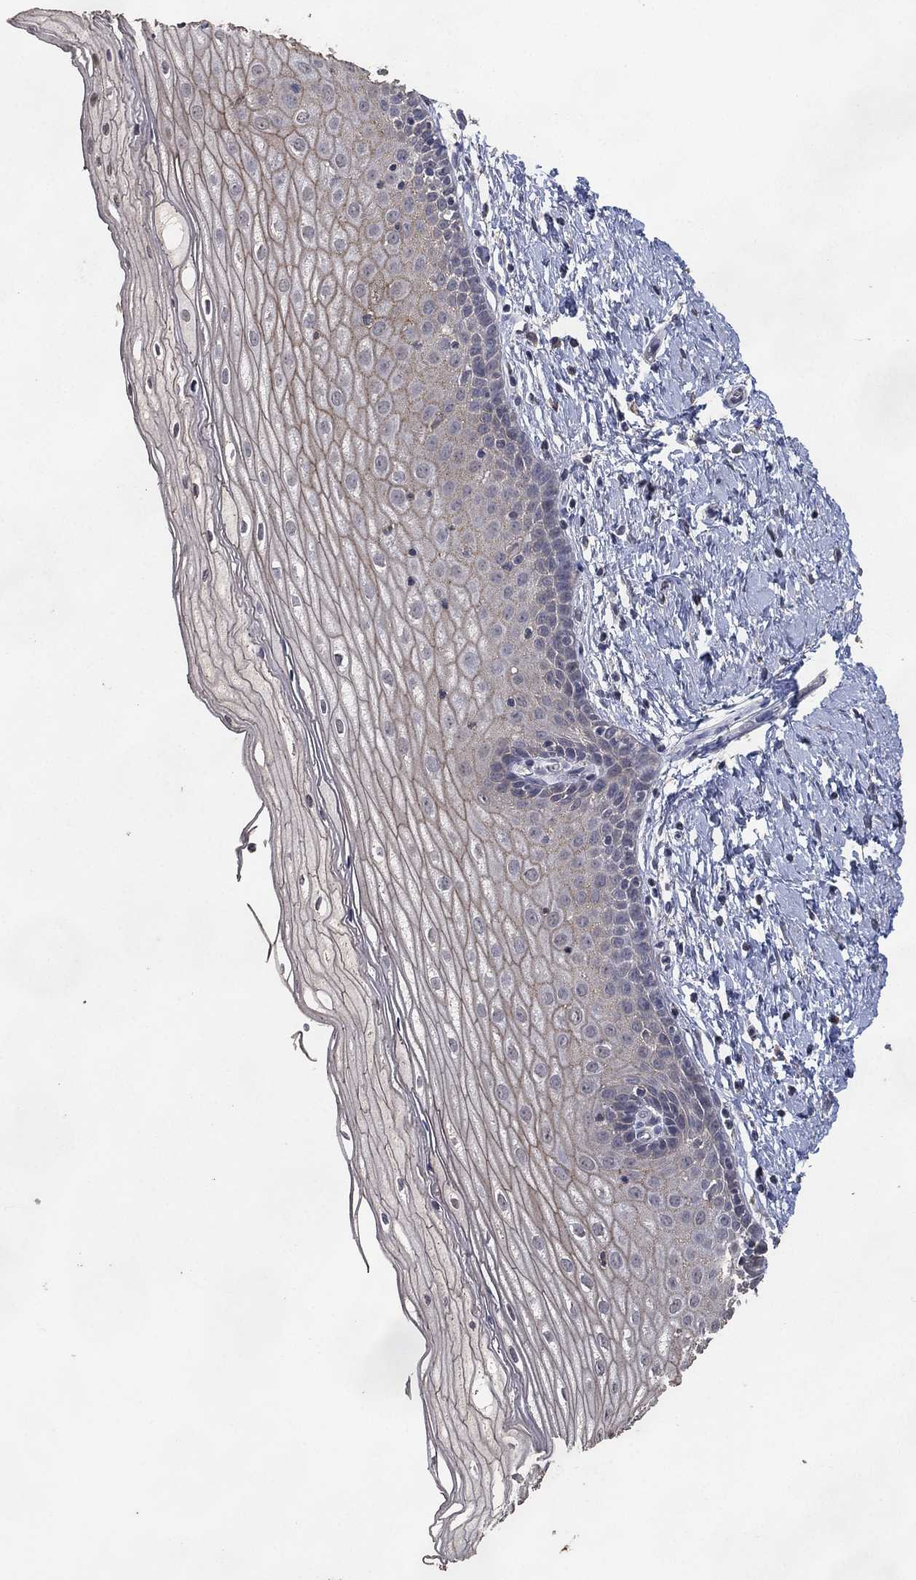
{"staining": {"intensity": "moderate", "quantity": "<25%", "location": "cytoplasmic/membranous"}, "tissue": "cervix", "cell_type": "Squamous epithelial cells", "image_type": "normal", "snomed": [{"axis": "morphology", "description": "Normal tissue, NOS"}, {"axis": "topography", "description": "Cervix"}], "caption": "Immunohistochemistry (IHC) (DAB) staining of benign human cervix exhibits moderate cytoplasmic/membranous protein positivity in approximately <25% of squamous epithelial cells. (DAB IHC, brown staining for protein, blue staining for nuclei).", "gene": "DSG1", "patient": {"sex": "female", "age": 37}}